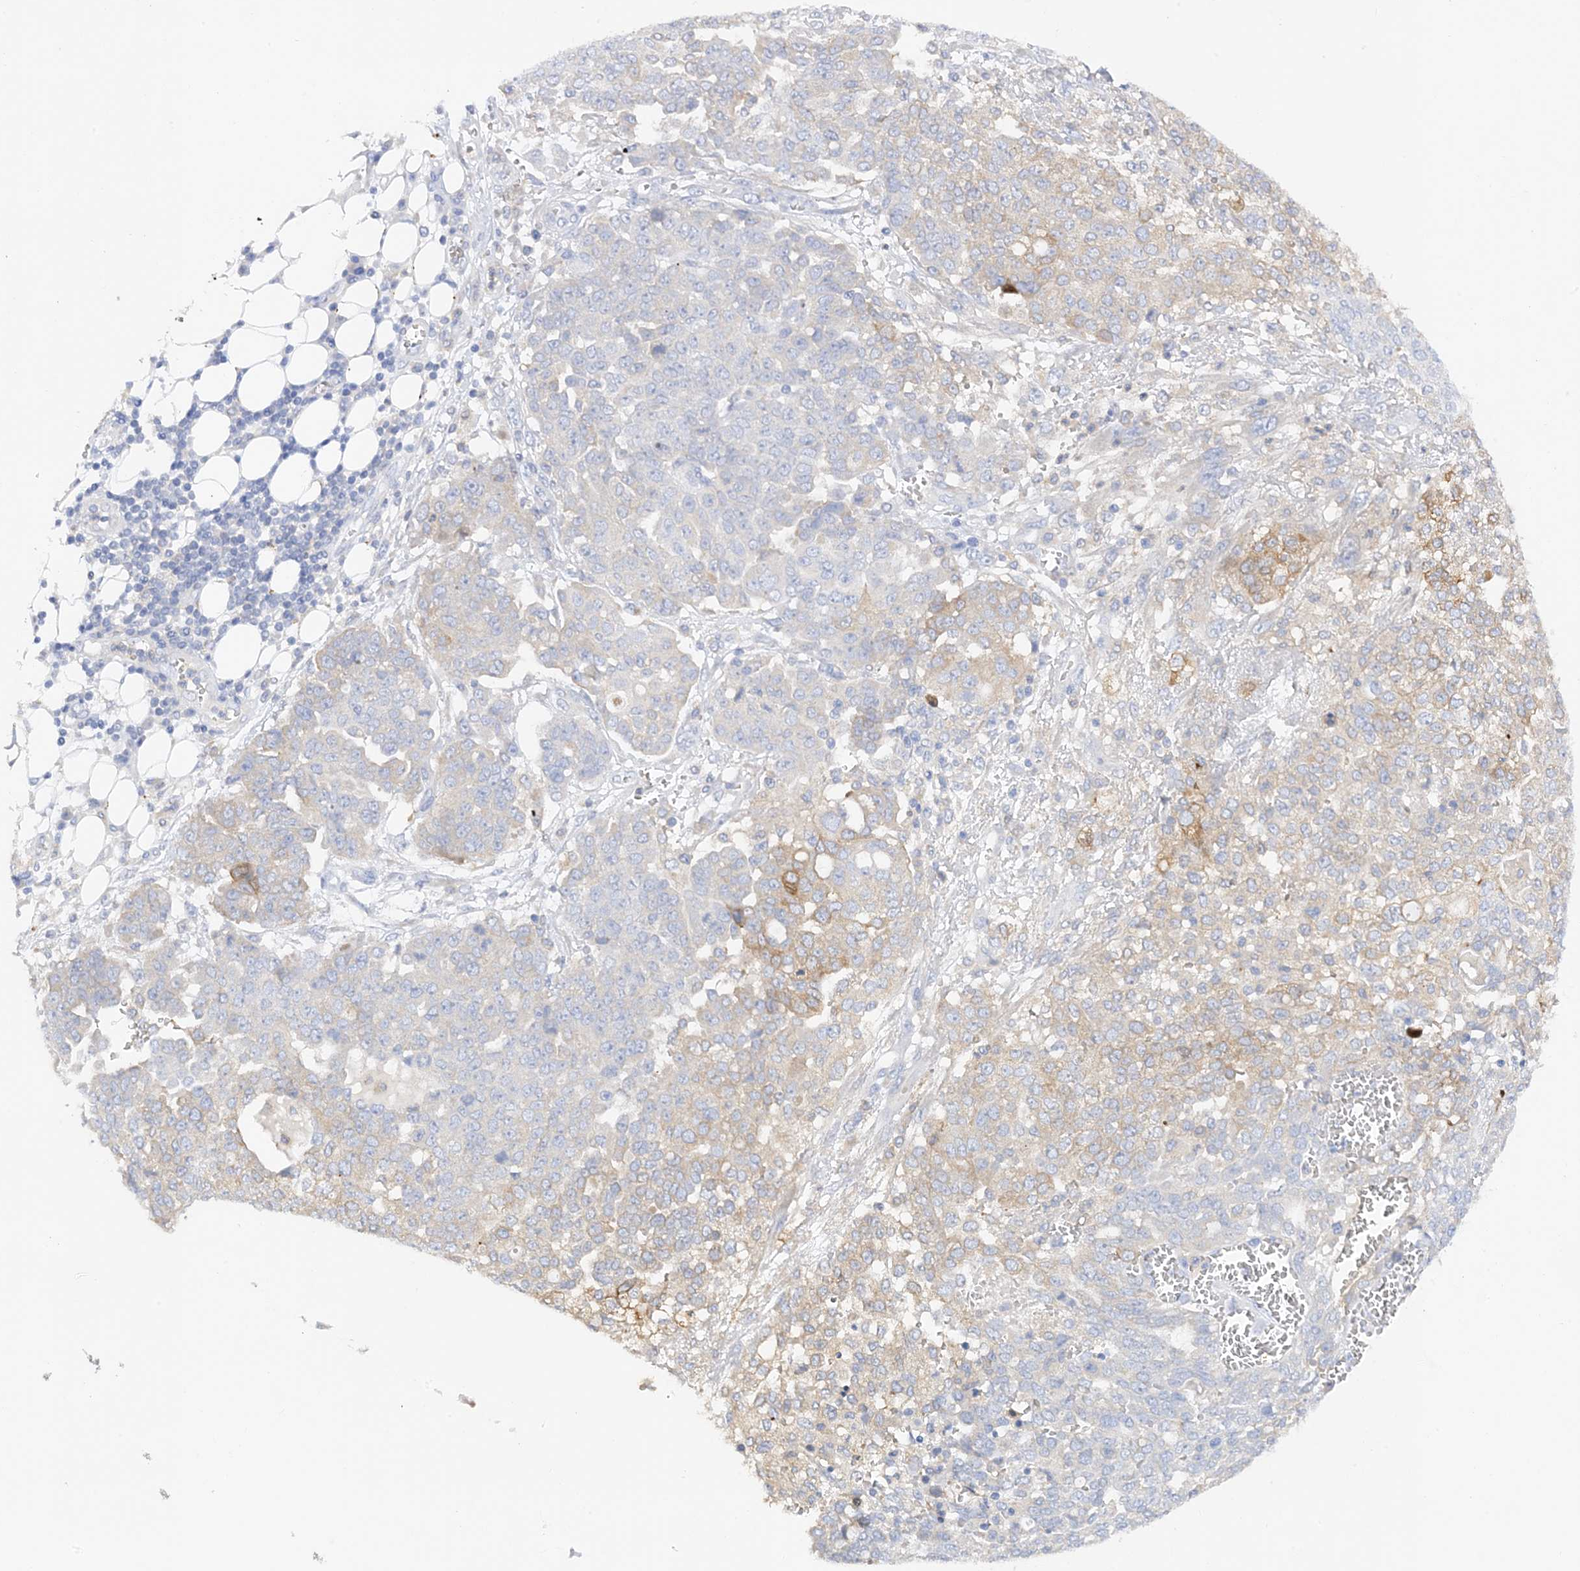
{"staining": {"intensity": "weak", "quantity": "25%-75%", "location": "cytoplasmic/membranous"}, "tissue": "ovarian cancer", "cell_type": "Tumor cells", "image_type": "cancer", "snomed": [{"axis": "morphology", "description": "Cystadenocarcinoma, serous, NOS"}, {"axis": "topography", "description": "Soft tissue"}, {"axis": "topography", "description": "Ovary"}], "caption": "A low amount of weak cytoplasmic/membranous expression is seen in about 25%-75% of tumor cells in ovarian serous cystadenocarcinoma tissue. Nuclei are stained in blue.", "gene": "ARV1", "patient": {"sex": "female", "age": 57}}